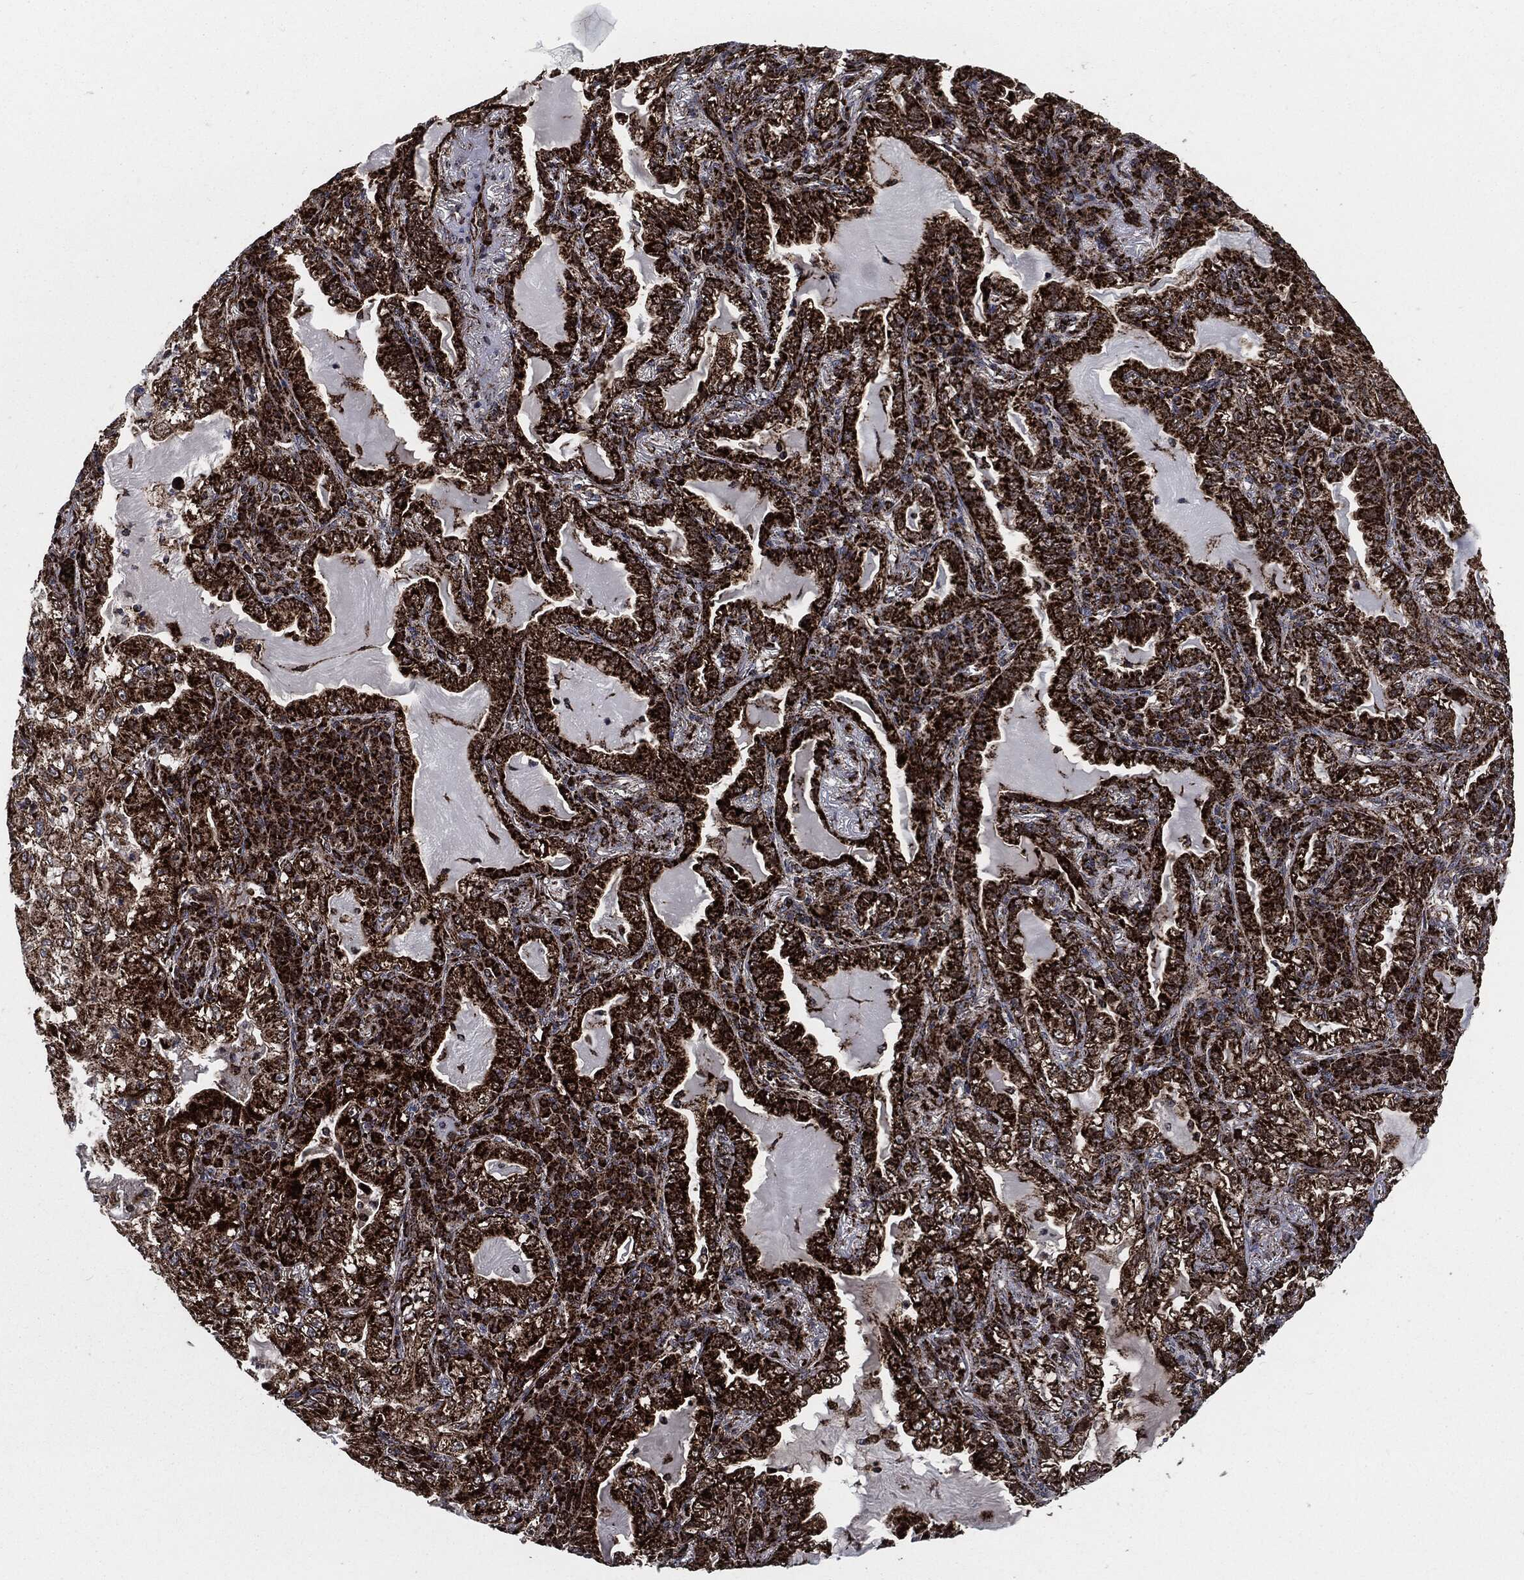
{"staining": {"intensity": "strong", "quantity": ">75%", "location": "cytoplasmic/membranous"}, "tissue": "lung cancer", "cell_type": "Tumor cells", "image_type": "cancer", "snomed": [{"axis": "morphology", "description": "Adenocarcinoma, NOS"}, {"axis": "topography", "description": "Lung"}], "caption": "A high-resolution micrograph shows IHC staining of lung cancer (adenocarcinoma), which demonstrates strong cytoplasmic/membranous staining in approximately >75% of tumor cells.", "gene": "FH", "patient": {"sex": "female", "age": 73}}